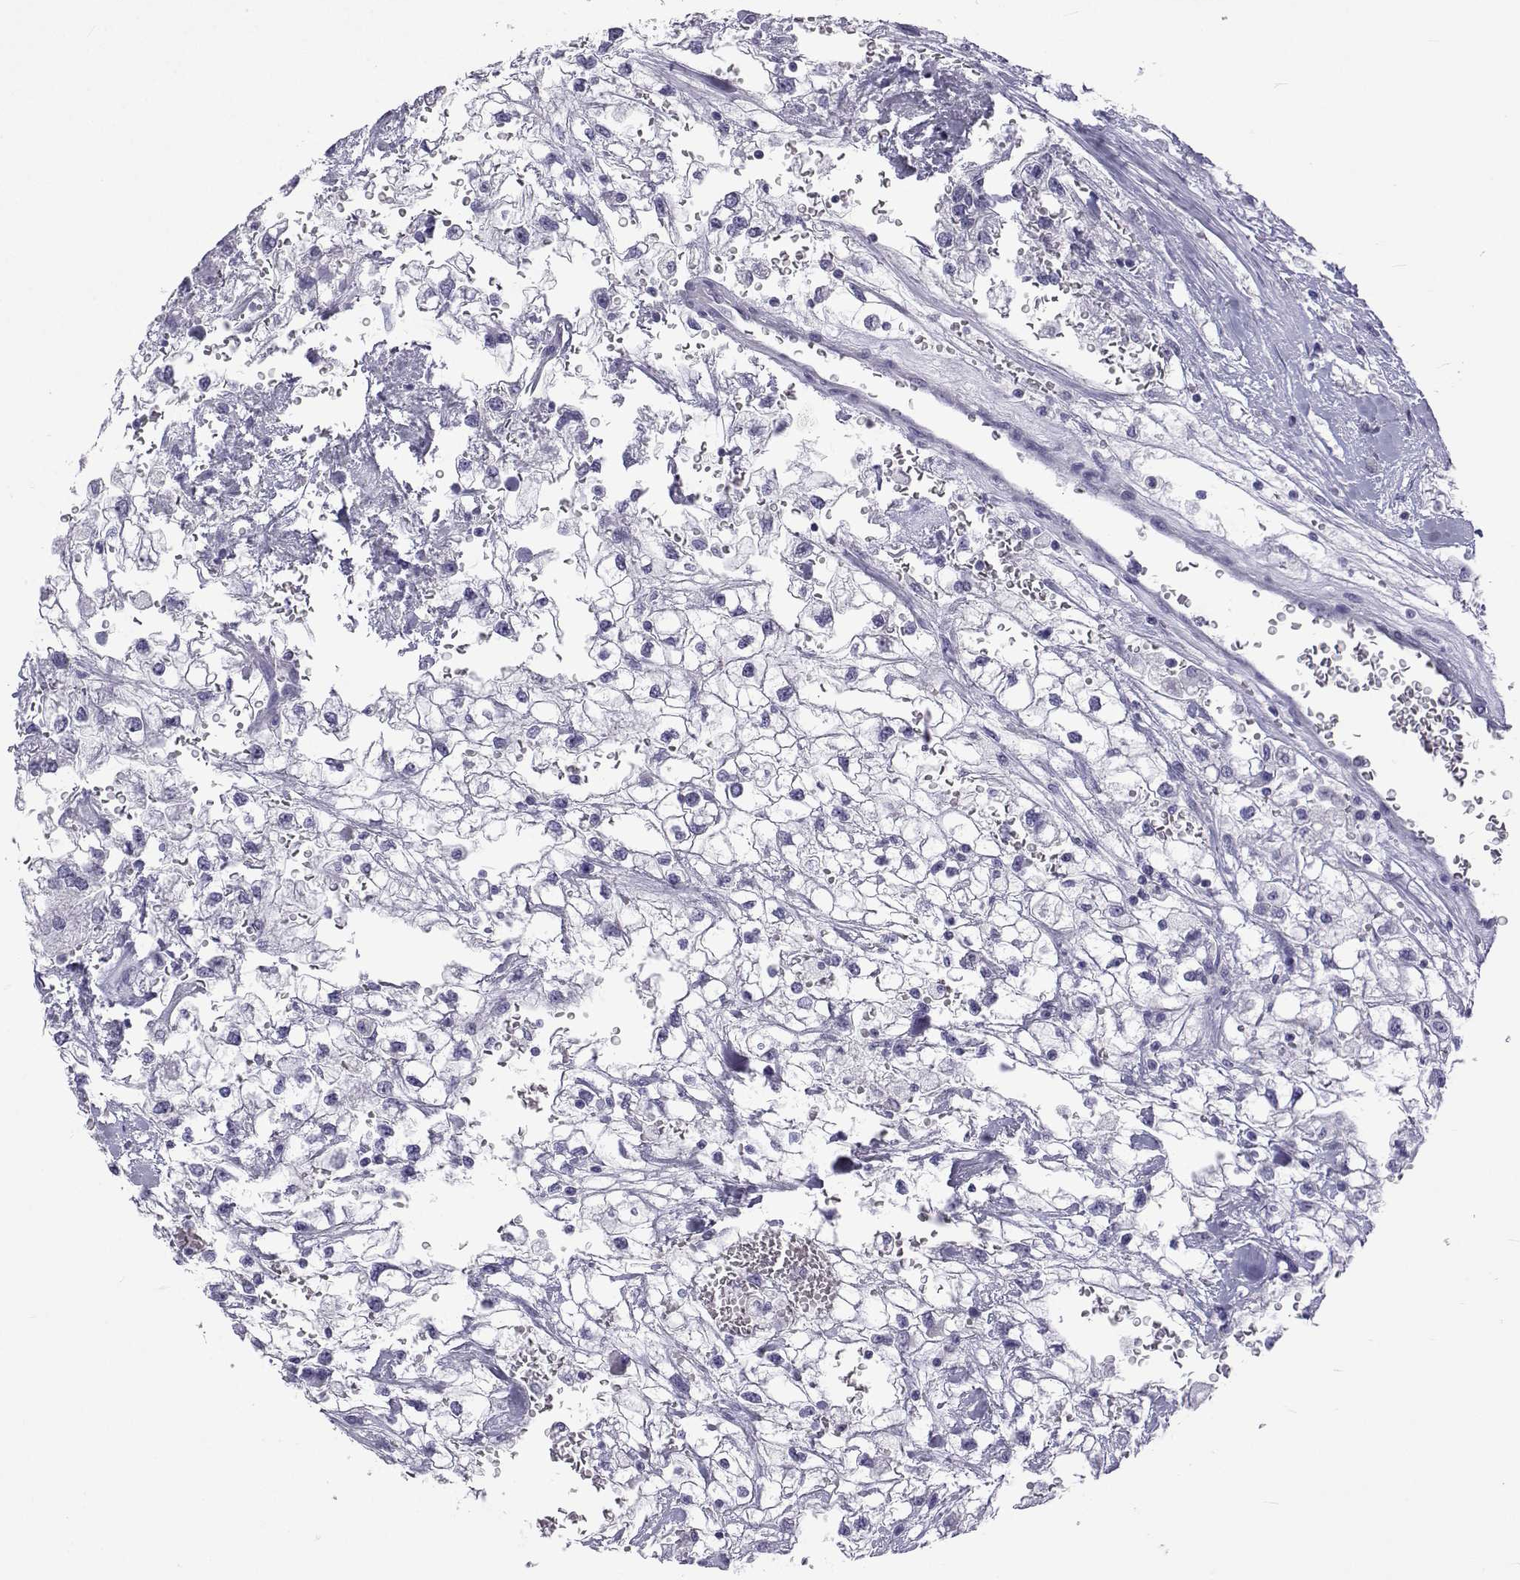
{"staining": {"intensity": "negative", "quantity": "none", "location": "none"}, "tissue": "renal cancer", "cell_type": "Tumor cells", "image_type": "cancer", "snomed": [{"axis": "morphology", "description": "Adenocarcinoma, NOS"}, {"axis": "topography", "description": "Kidney"}], "caption": "Renal cancer (adenocarcinoma) was stained to show a protein in brown. There is no significant positivity in tumor cells. (Brightfield microscopy of DAB (3,3'-diaminobenzidine) immunohistochemistry (IHC) at high magnification).", "gene": "ACTL7A", "patient": {"sex": "male", "age": 59}}